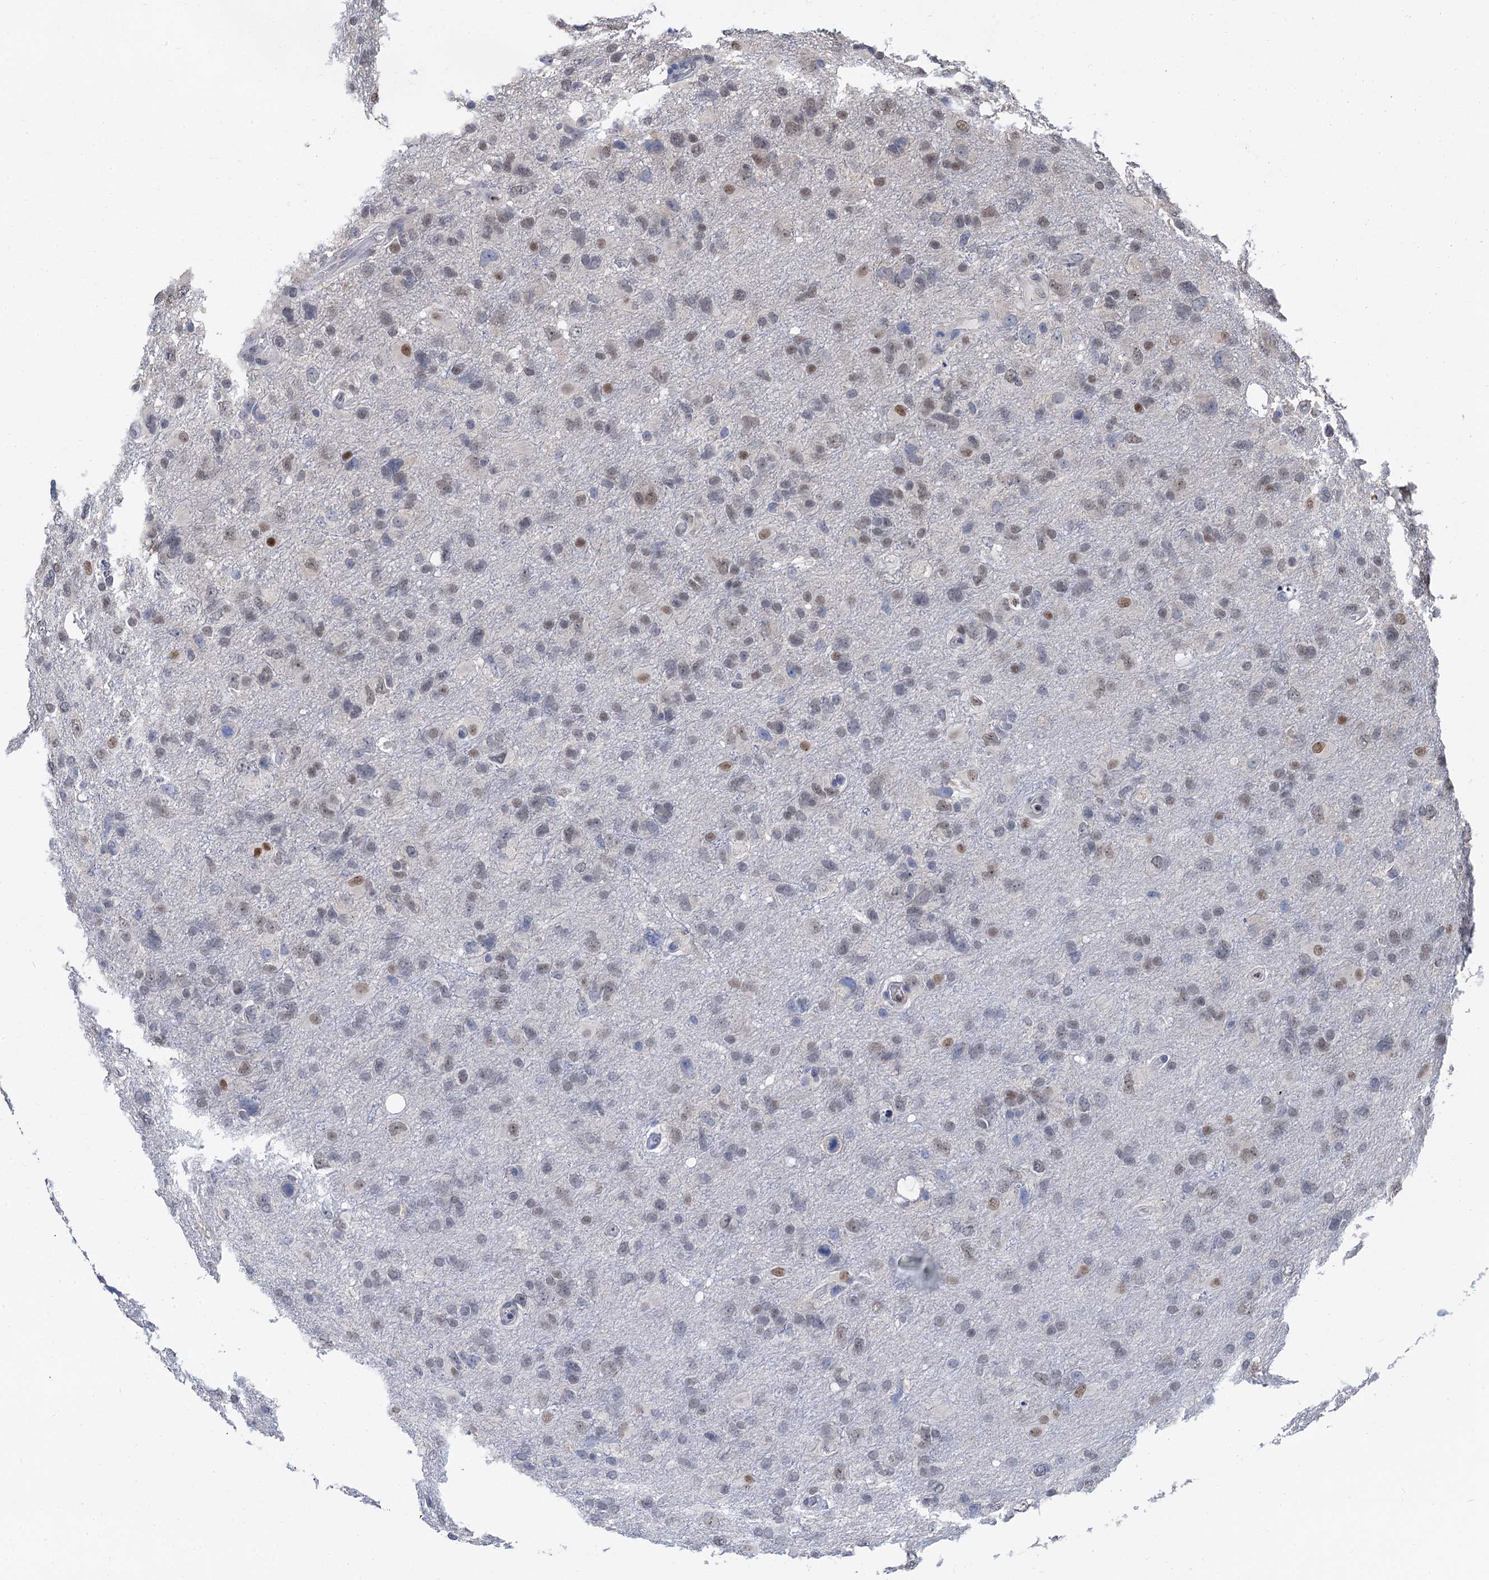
{"staining": {"intensity": "moderate", "quantity": "<25%", "location": "nuclear"}, "tissue": "glioma", "cell_type": "Tumor cells", "image_type": "cancer", "snomed": [{"axis": "morphology", "description": "Glioma, malignant, High grade"}, {"axis": "topography", "description": "Brain"}], "caption": "A histopathology image showing moderate nuclear staining in about <25% of tumor cells in high-grade glioma (malignant), as visualized by brown immunohistochemical staining.", "gene": "TSEN34", "patient": {"sex": "male", "age": 61}}